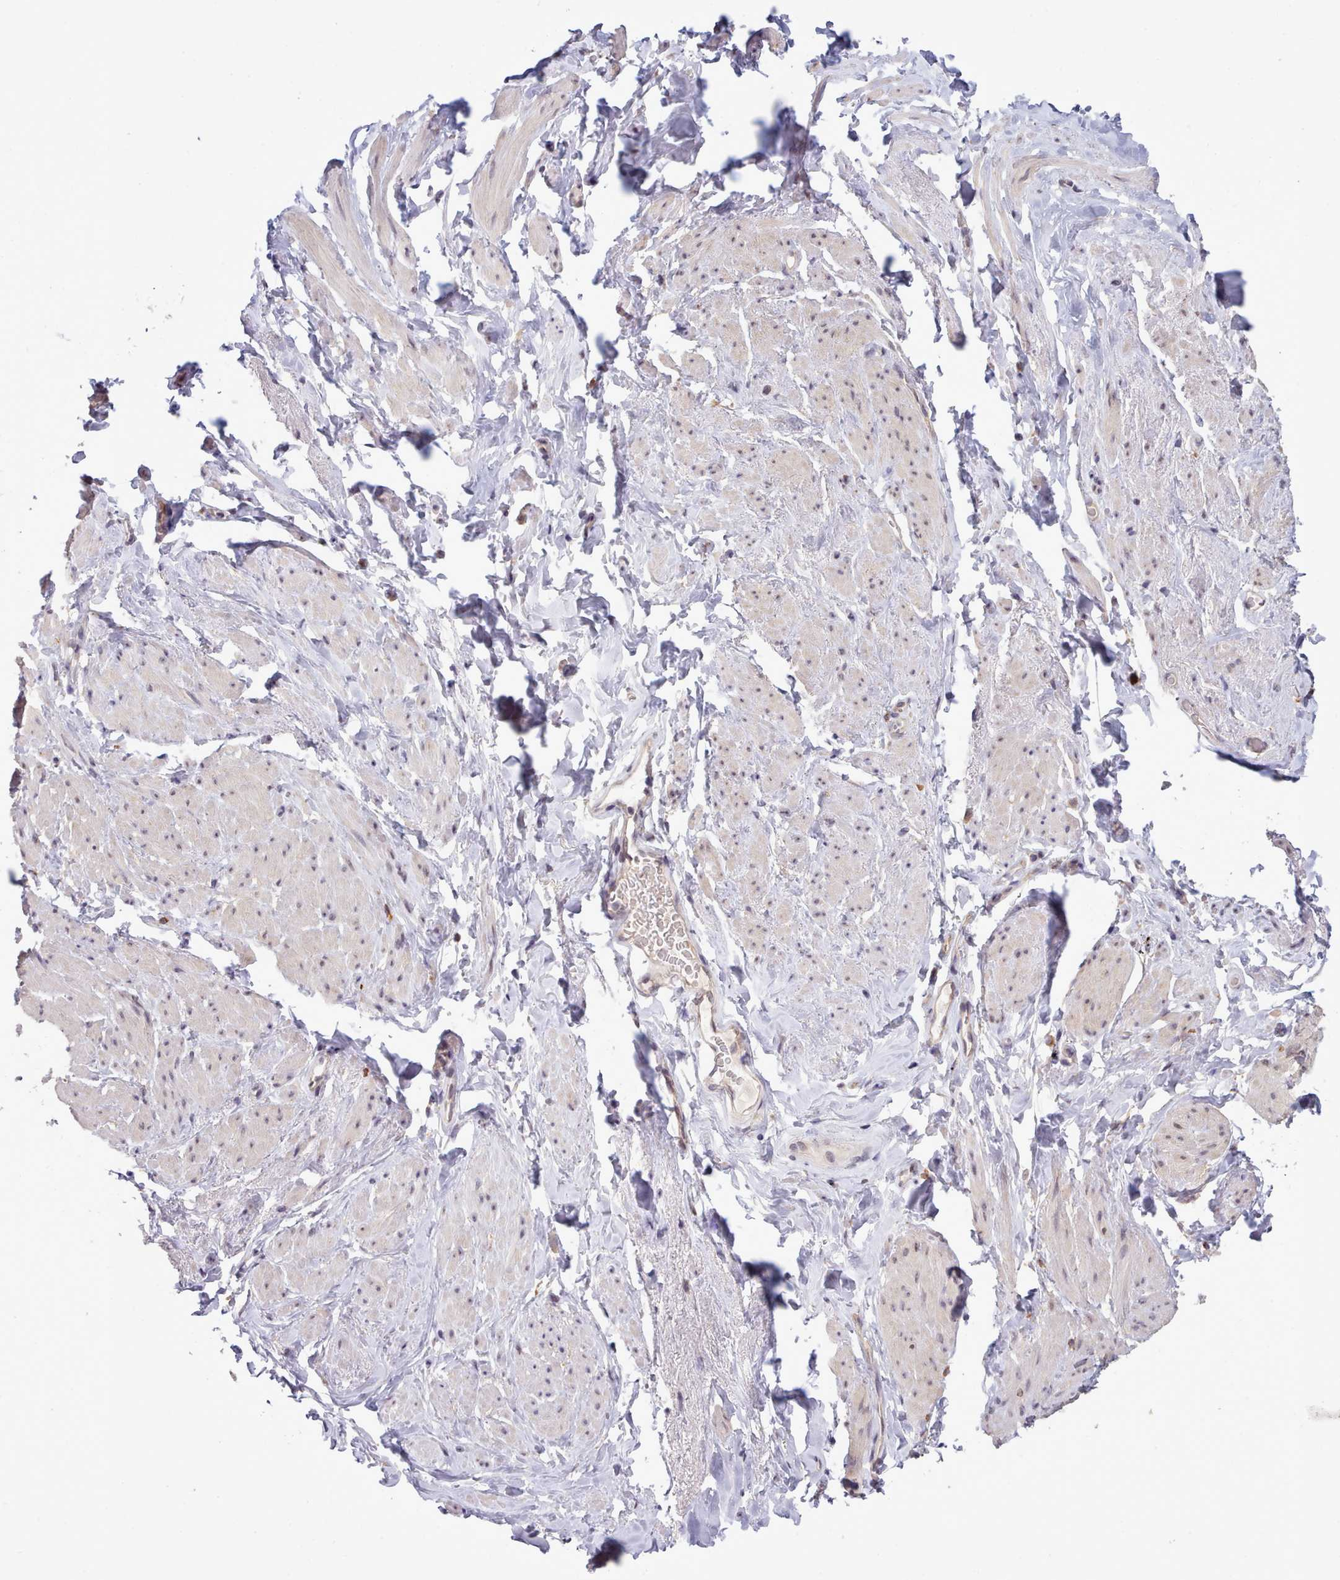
{"staining": {"intensity": "weak", "quantity": "25%-75%", "location": "cytoplasmic/membranous,nuclear"}, "tissue": "smooth muscle", "cell_type": "Smooth muscle cells", "image_type": "normal", "snomed": [{"axis": "morphology", "description": "Normal tissue, NOS"}, {"axis": "topography", "description": "Smooth muscle"}, {"axis": "topography", "description": "Peripheral nerve tissue"}], "caption": "DAB immunohistochemical staining of unremarkable smooth muscle exhibits weak cytoplasmic/membranous,nuclear protein staining in approximately 25%-75% of smooth muscle cells. (IHC, brightfield microscopy, high magnification).", "gene": "ARL17A", "patient": {"sex": "male", "age": 69}}